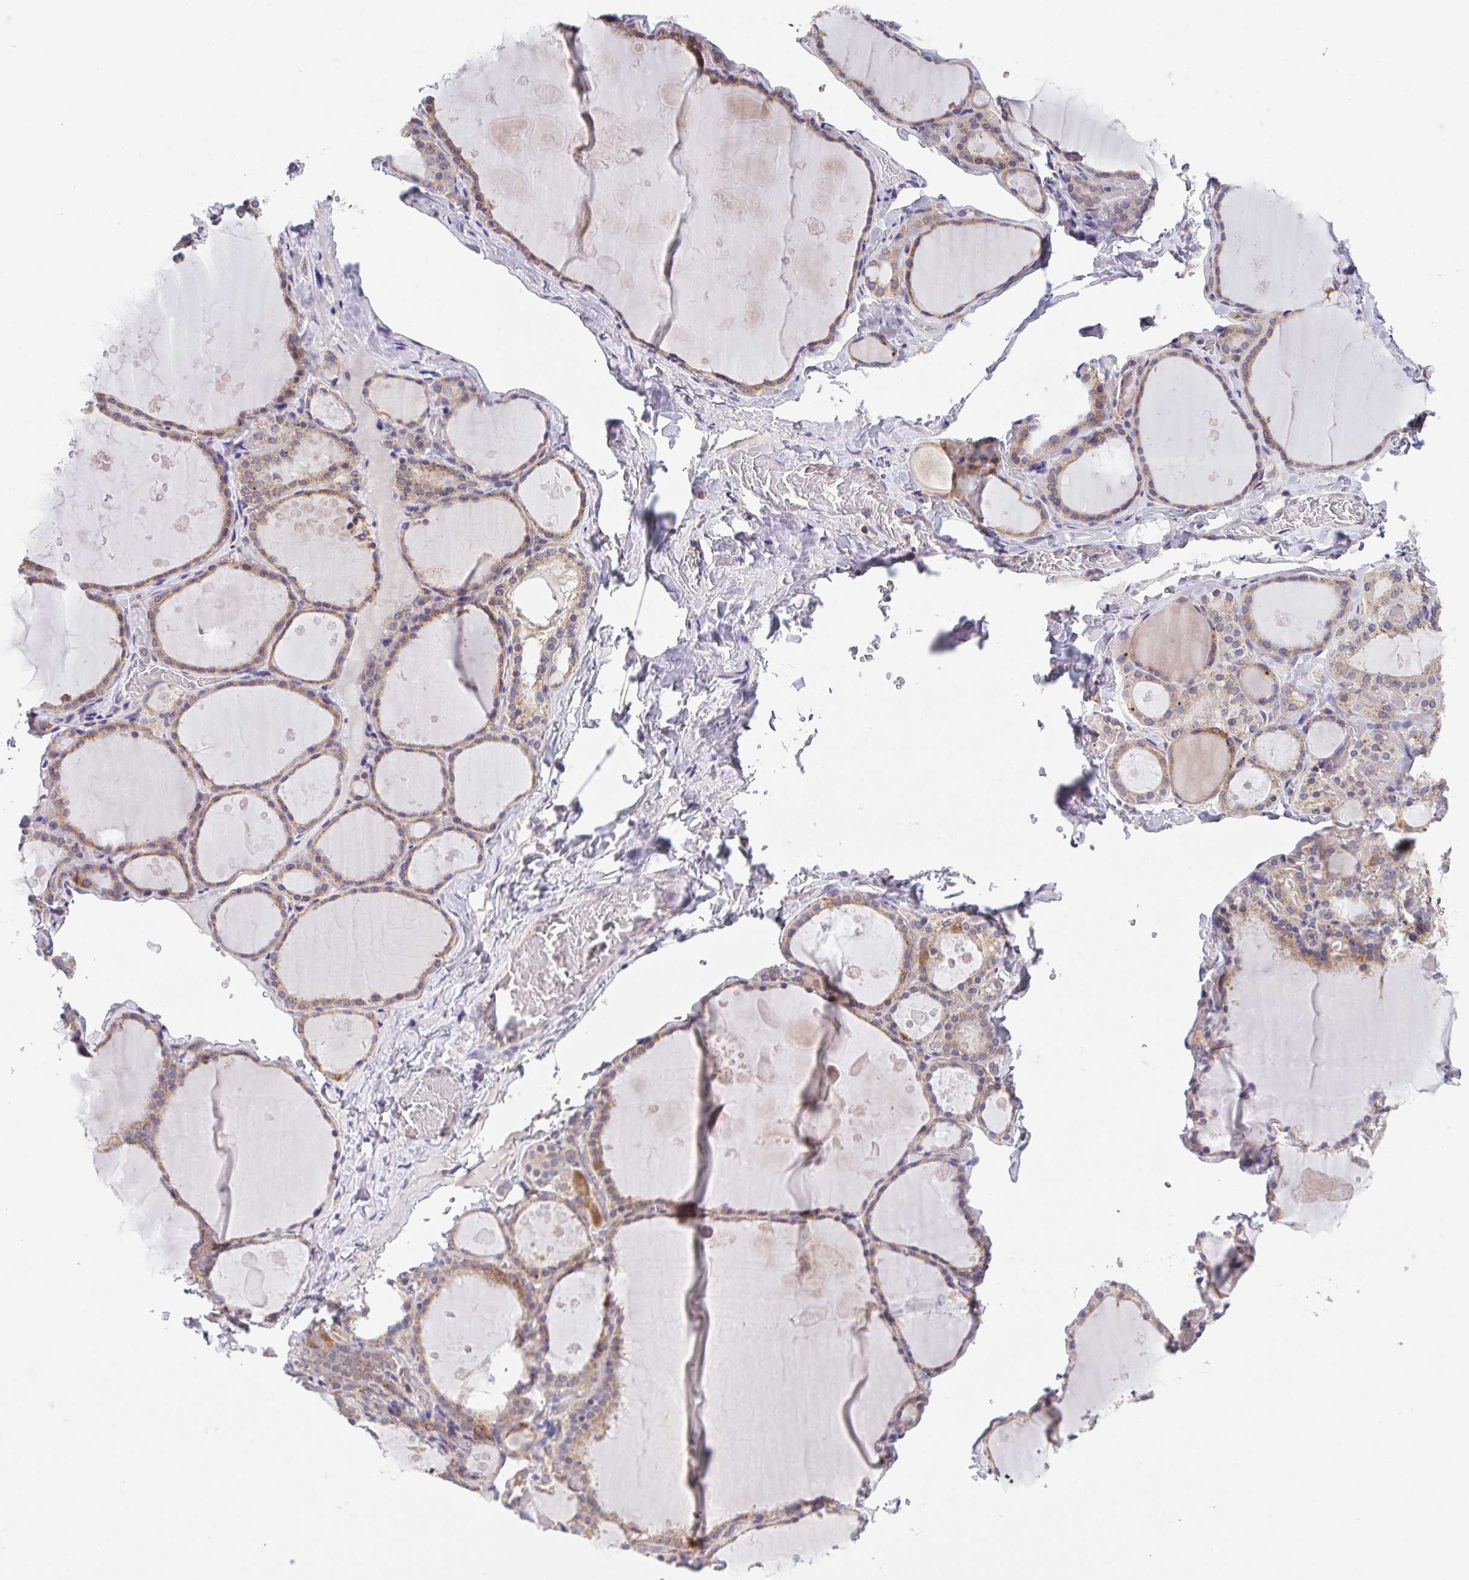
{"staining": {"intensity": "weak", "quantity": ">75%", "location": "cytoplasmic/membranous"}, "tissue": "thyroid gland", "cell_type": "Glandular cells", "image_type": "normal", "snomed": [{"axis": "morphology", "description": "Normal tissue, NOS"}, {"axis": "topography", "description": "Thyroid gland"}], "caption": "Immunohistochemical staining of benign thyroid gland exhibits weak cytoplasmic/membranous protein expression in about >75% of glandular cells.", "gene": "TSPAN31", "patient": {"sex": "male", "age": 56}}